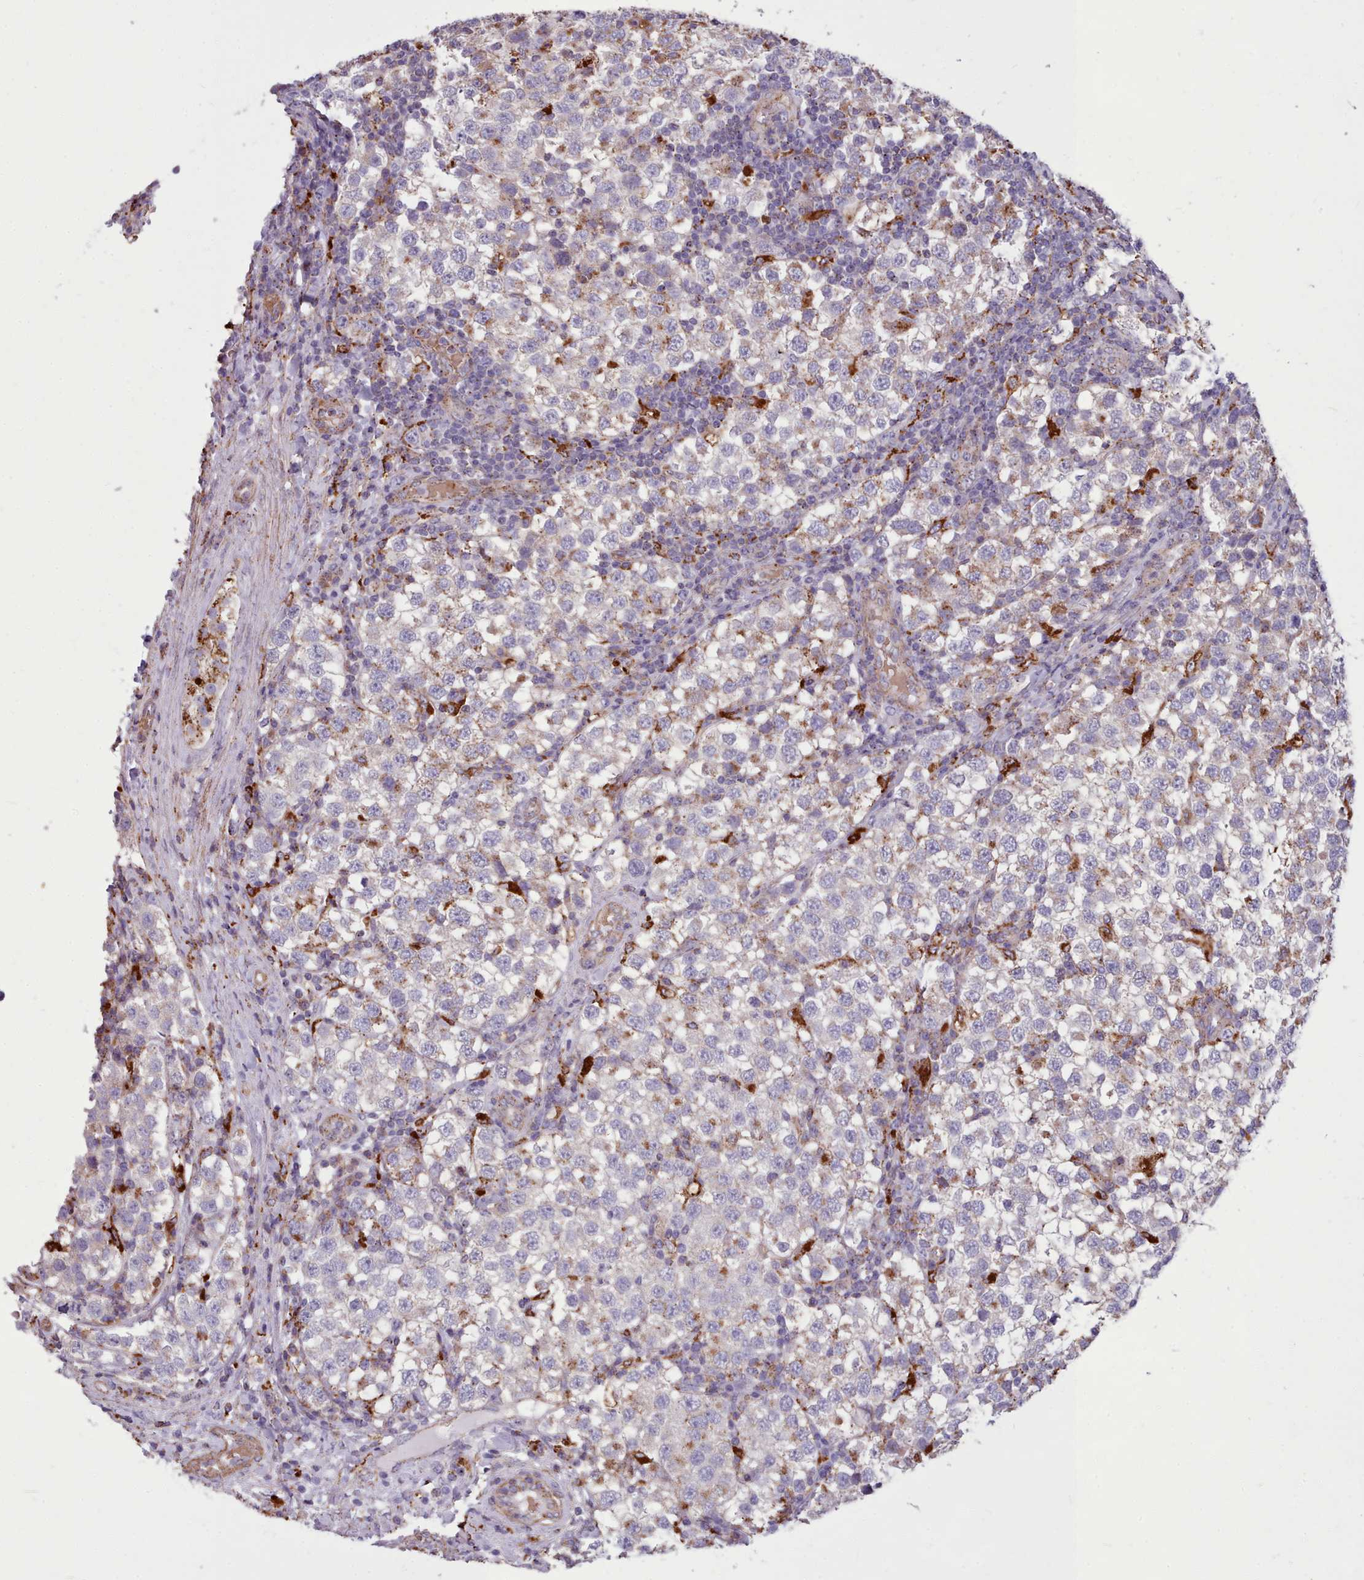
{"staining": {"intensity": "moderate", "quantity": "<25%", "location": "cytoplasmic/membranous"}, "tissue": "testis cancer", "cell_type": "Tumor cells", "image_type": "cancer", "snomed": [{"axis": "morphology", "description": "Seminoma, NOS"}, {"axis": "topography", "description": "Testis"}], "caption": "Testis cancer (seminoma) was stained to show a protein in brown. There is low levels of moderate cytoplasmic/membranous staining in about <25% of tumor cells. (IHC, brightfield microscopy, high magnification).", "gene": "PACSIN3", "patient": {"sex": "male", "age": 34}}